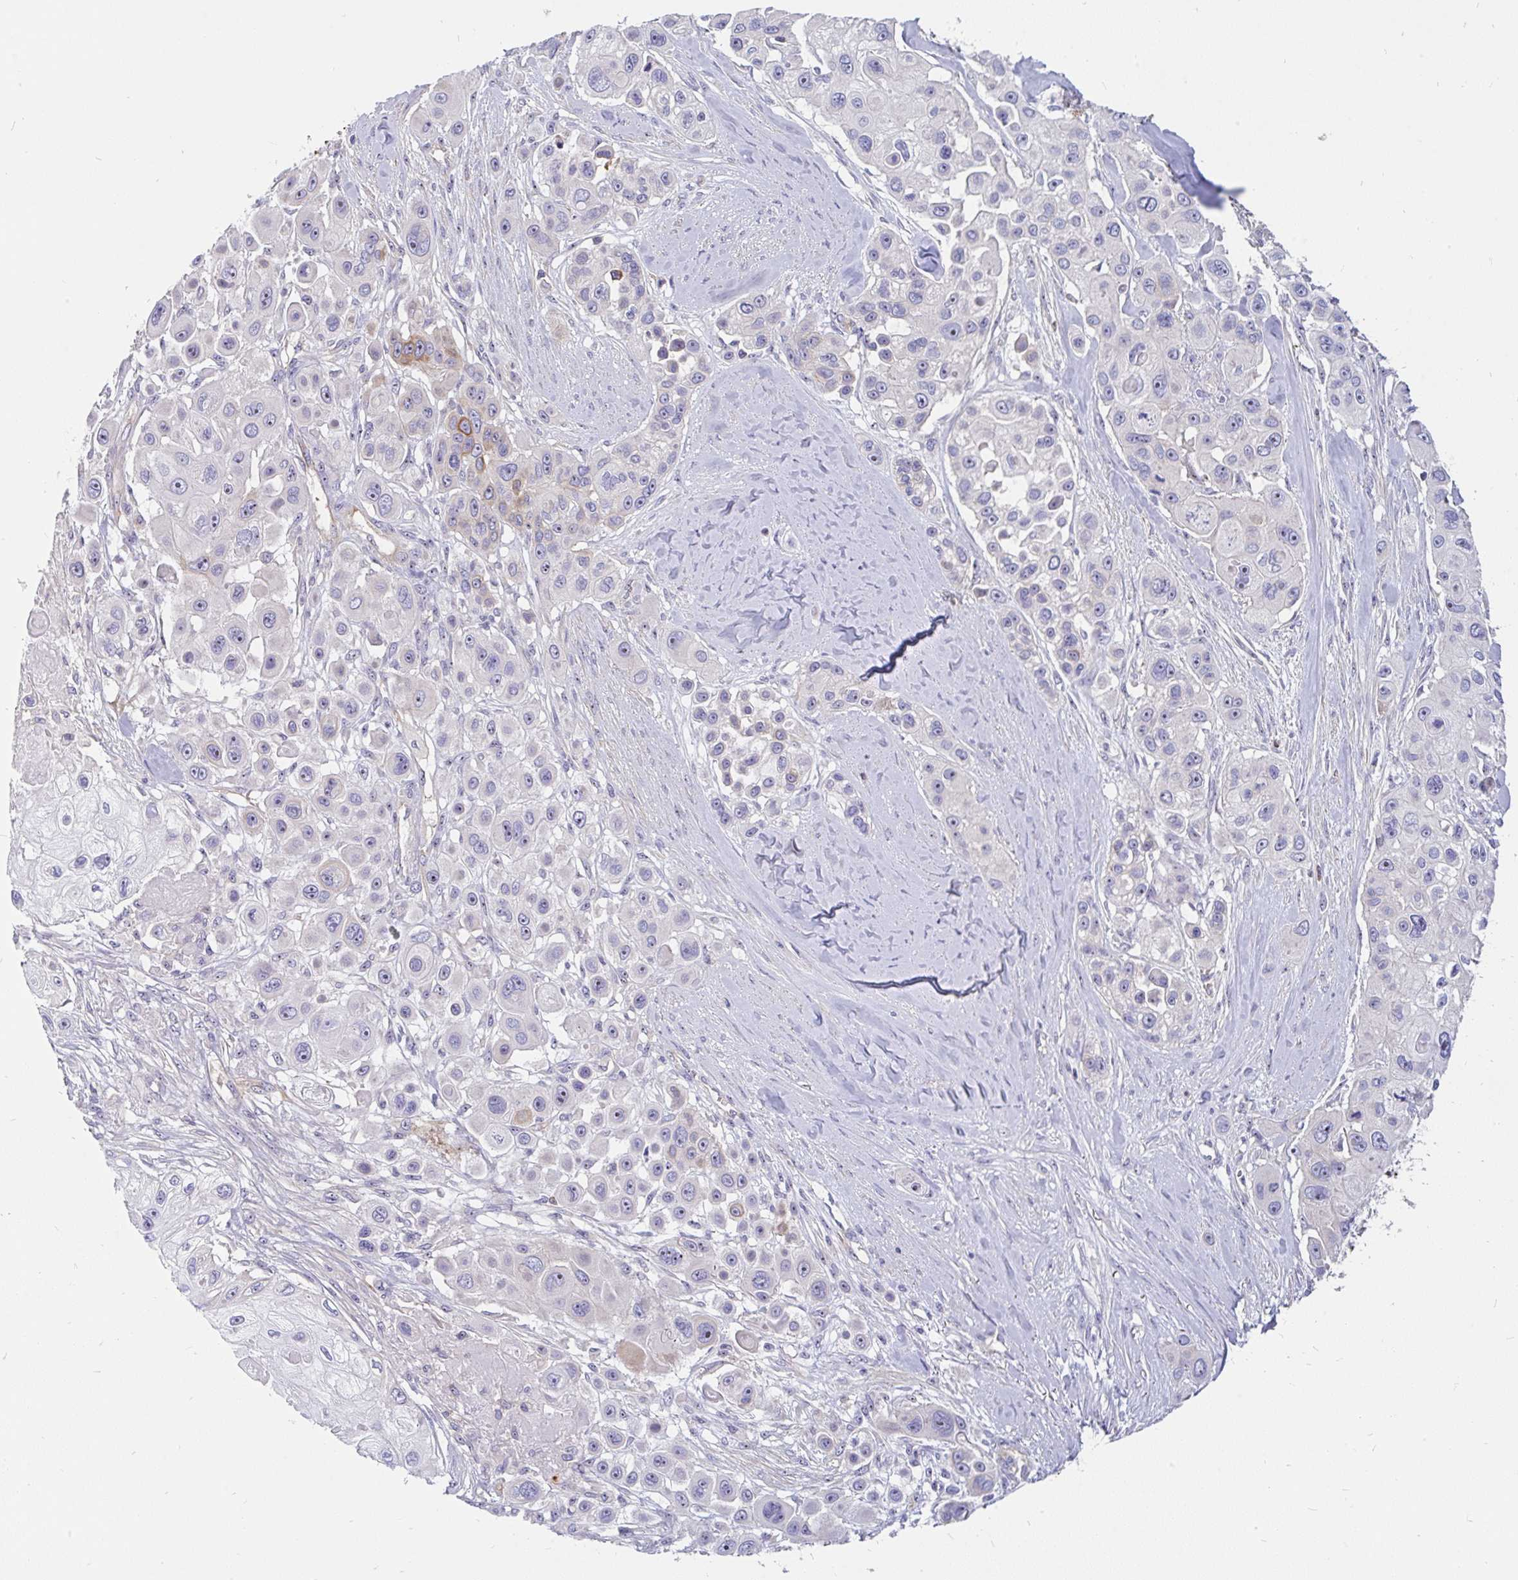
{"staining": {"intensity": "moderate", "quantity": "<25%", "location": "cytoplasmic/membranous"}, "tissue": "skin cancer", "cell_type": "Tumor cells", "image_type": "cancer", "snomed": [{"axis": "morphology", "description": "Squamous cell carcinoma, NOS"}, {"axis": "topography", "description": "Skin"}], "caption": "Protein positivity by IHC exhibits moderate cytoplasmic/membranous expression in about <25% of tumor cells in squamous cell carcinoma (skin).", "gene": "LRRC26", "patient": {"sex": "male", "age": 67}}